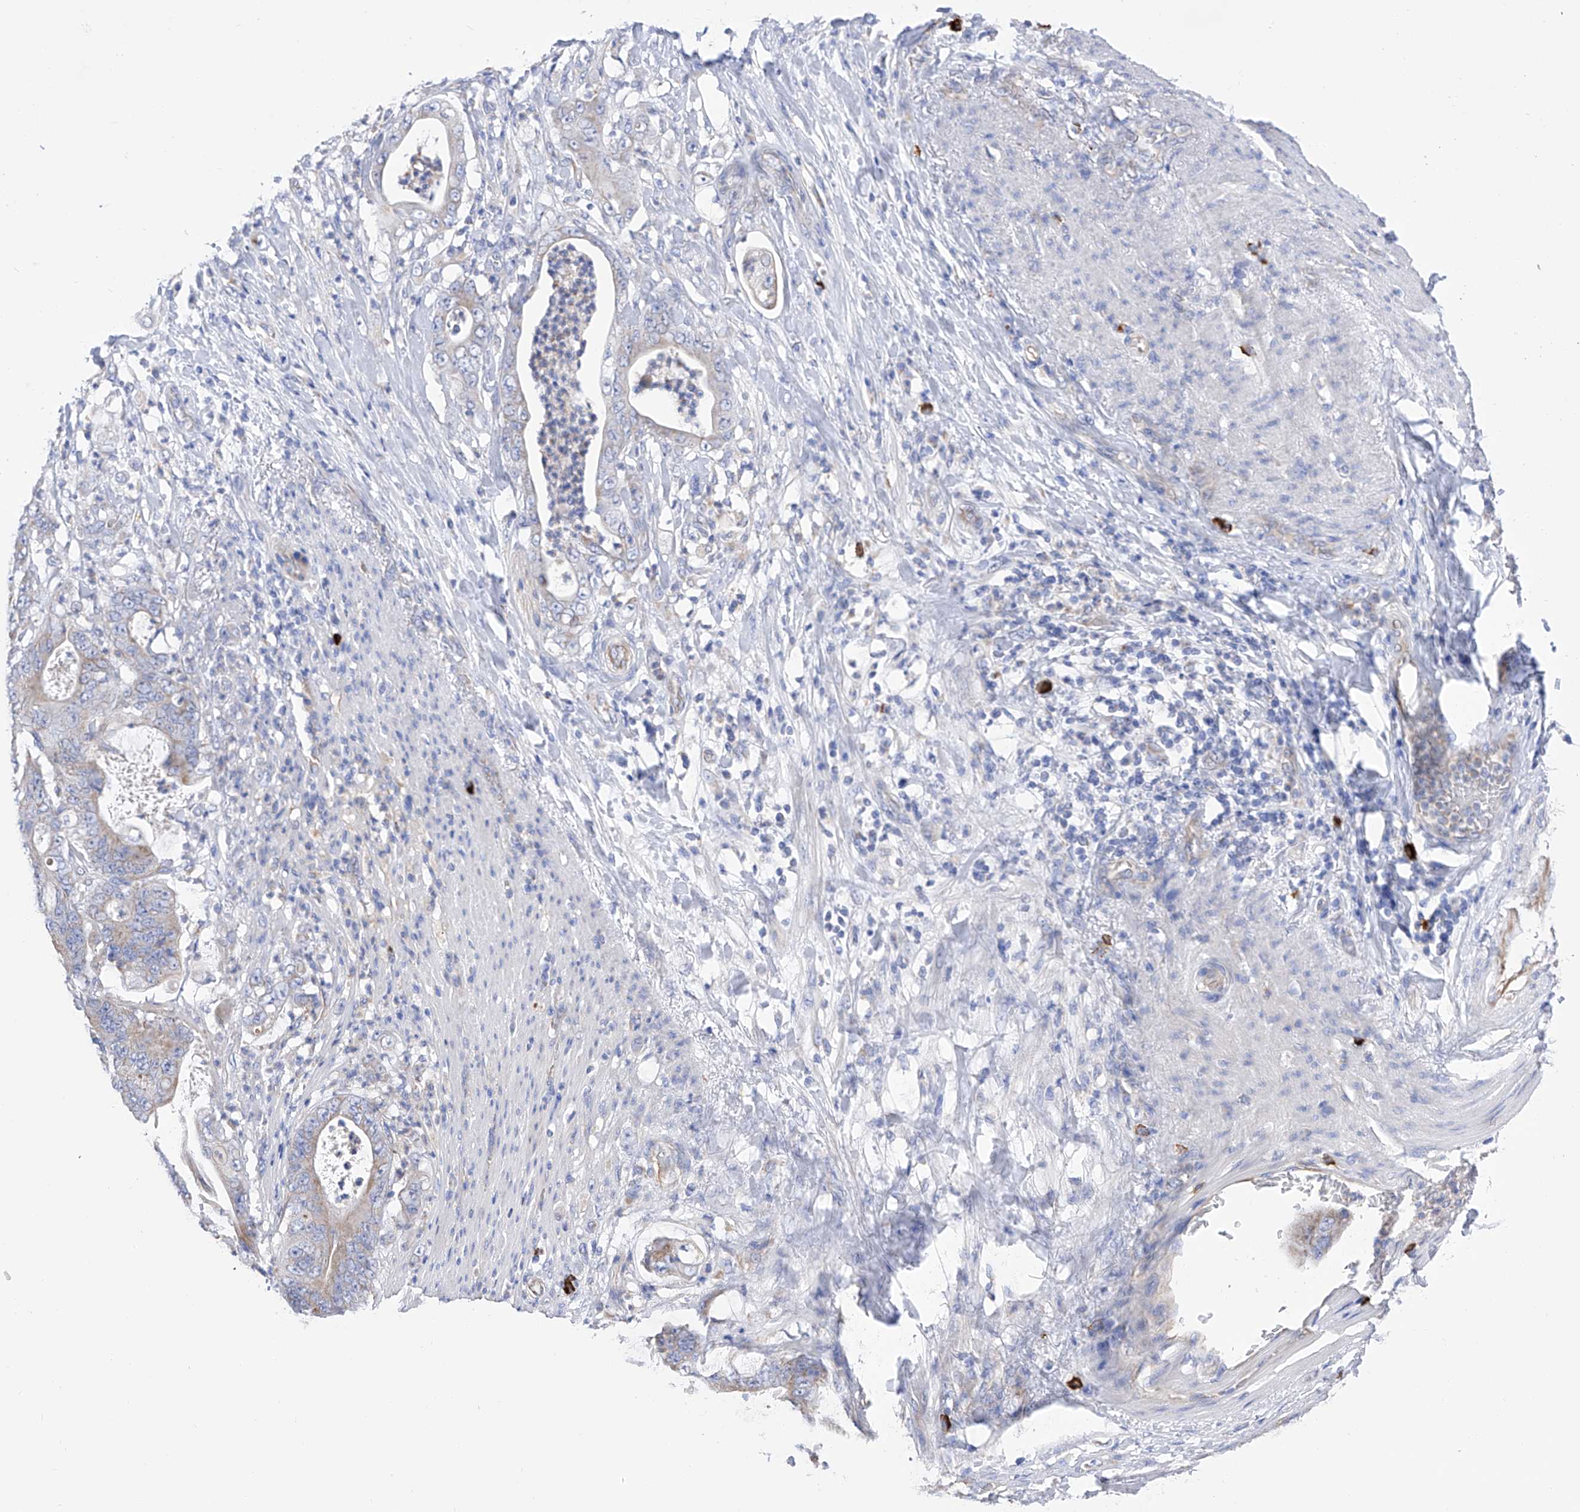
{"staining": {"intensity": "negative", "quantity": "none", "location": "none"}, "tissue": "stomach cancer", "cell_type": "Tumor cells", "image_type": "cancer", "snomed": [{"axis": "morphology", "description": "Adenocarcinoma, NOS"}, {"axis": "topography", "description": "Stomach"}], "caption": "Immunohistochemical staining of stomach cancer displays no significant positivity in tumor cells. (Stains: DAB IHC with hematoxylin counter stain, Microscopy: brightfield microscopy at high magnification).", "gene": "FLG", "patient": {"sex": "female", "age": 73}}